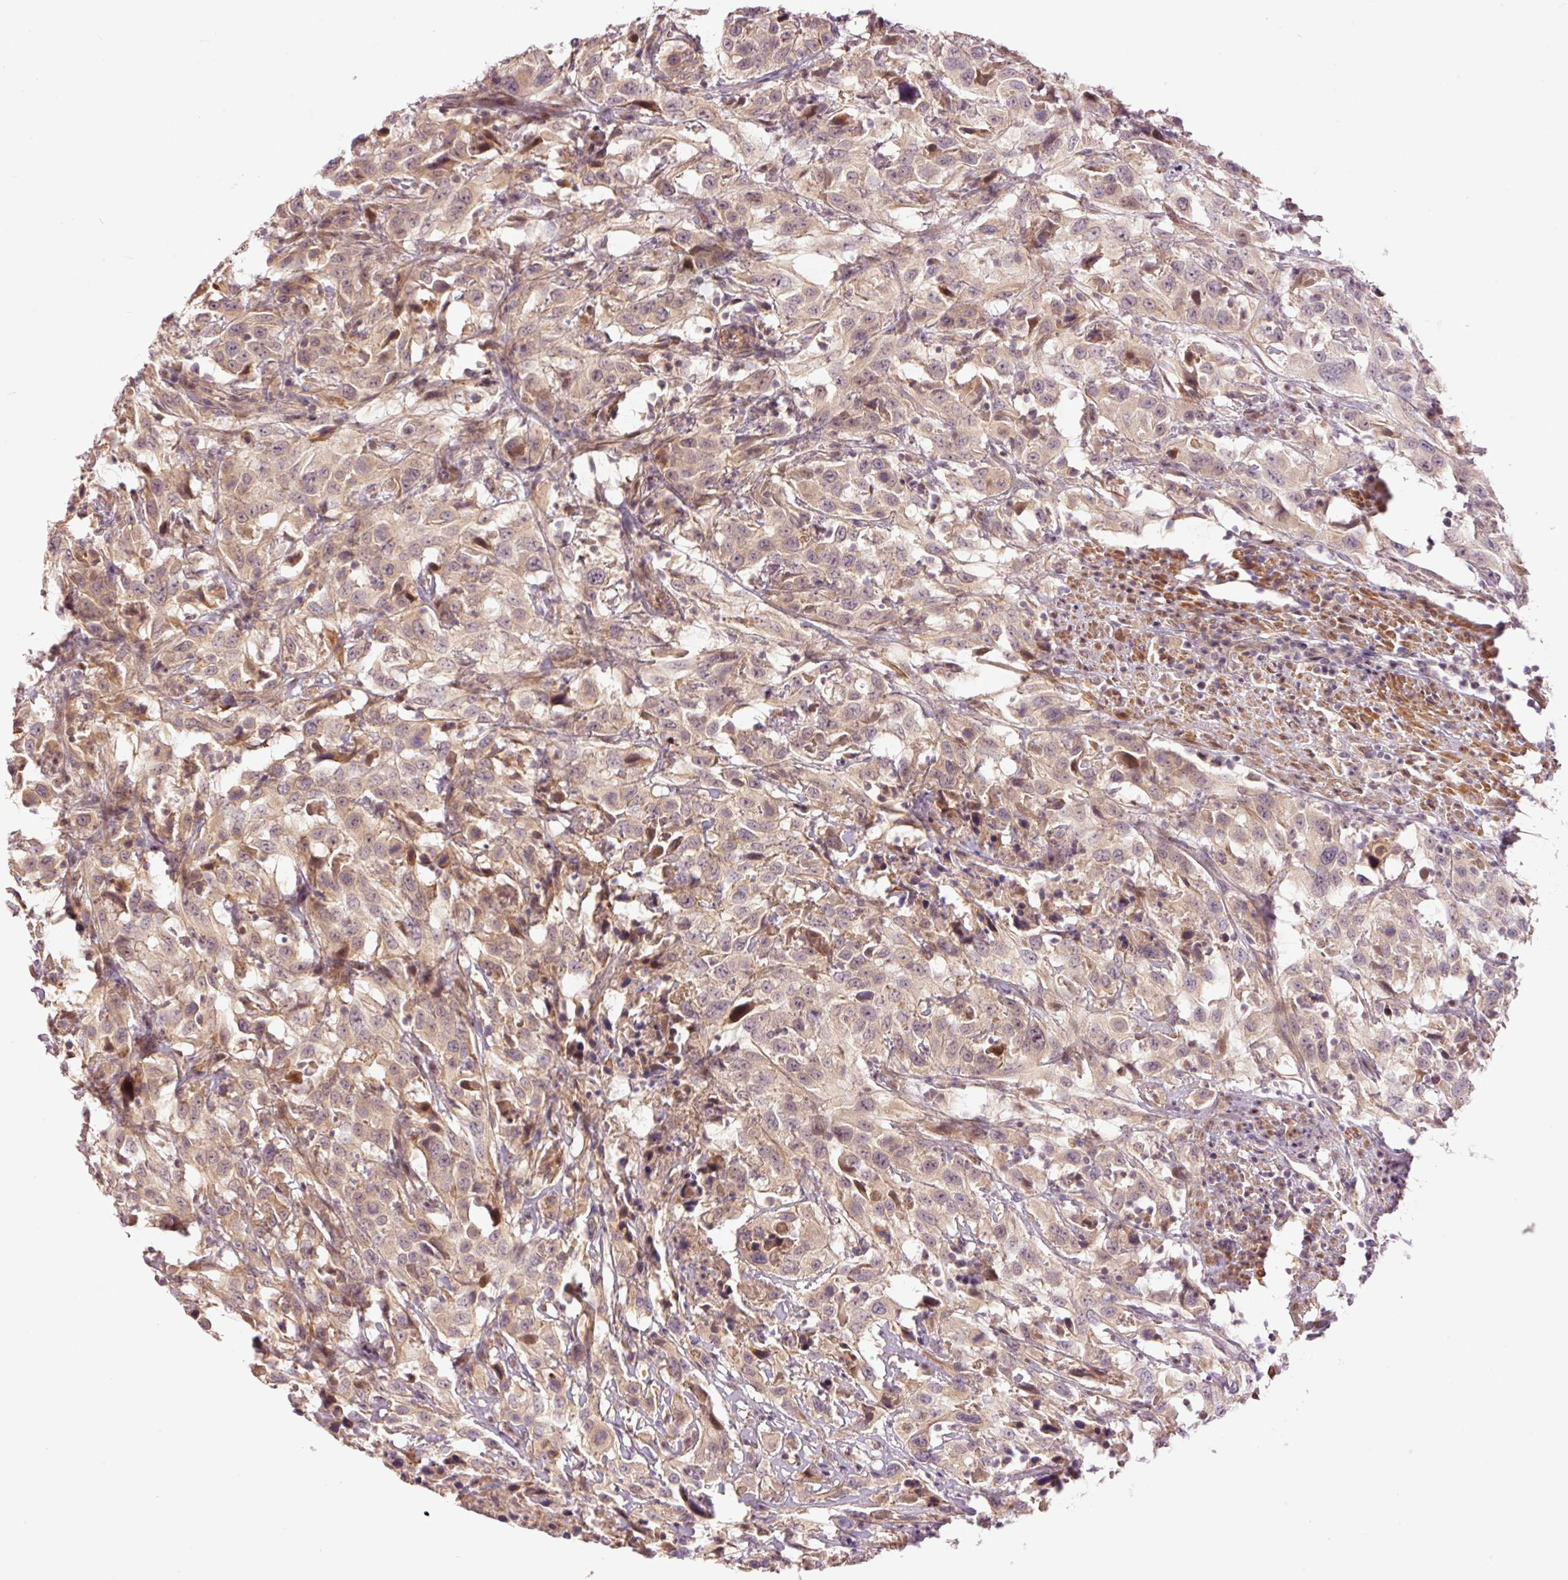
{"staining": {"intensity": "weak", "quantity": "25%-75%", "location": "cytoplasmic/membranous"}, "tissue": "urothelial cancer", "cell_type": "Tumor cells", "image_type": "cancer", "snomed": [{"axis": "morphology", "description": "Urothelial carcinoma, High grade"}, {"axis": "topography", "description": "Urinary bladder"}], "caption": "IHC (DAB (3,3'-diaminobenzidine)) staining of human urothelial cancer demonstrates weak cytoplasmic/membranous protein expression in approximately 25%-75% of tumor cells. The staining was performed using DAB (3,3'-diaminobenzidine), with brown indicating positive protein expression. Nuclei are stained blue with hematoxylin.", "gene": "SLC29A3", "patient": {"sex": "male", "age": 61}}